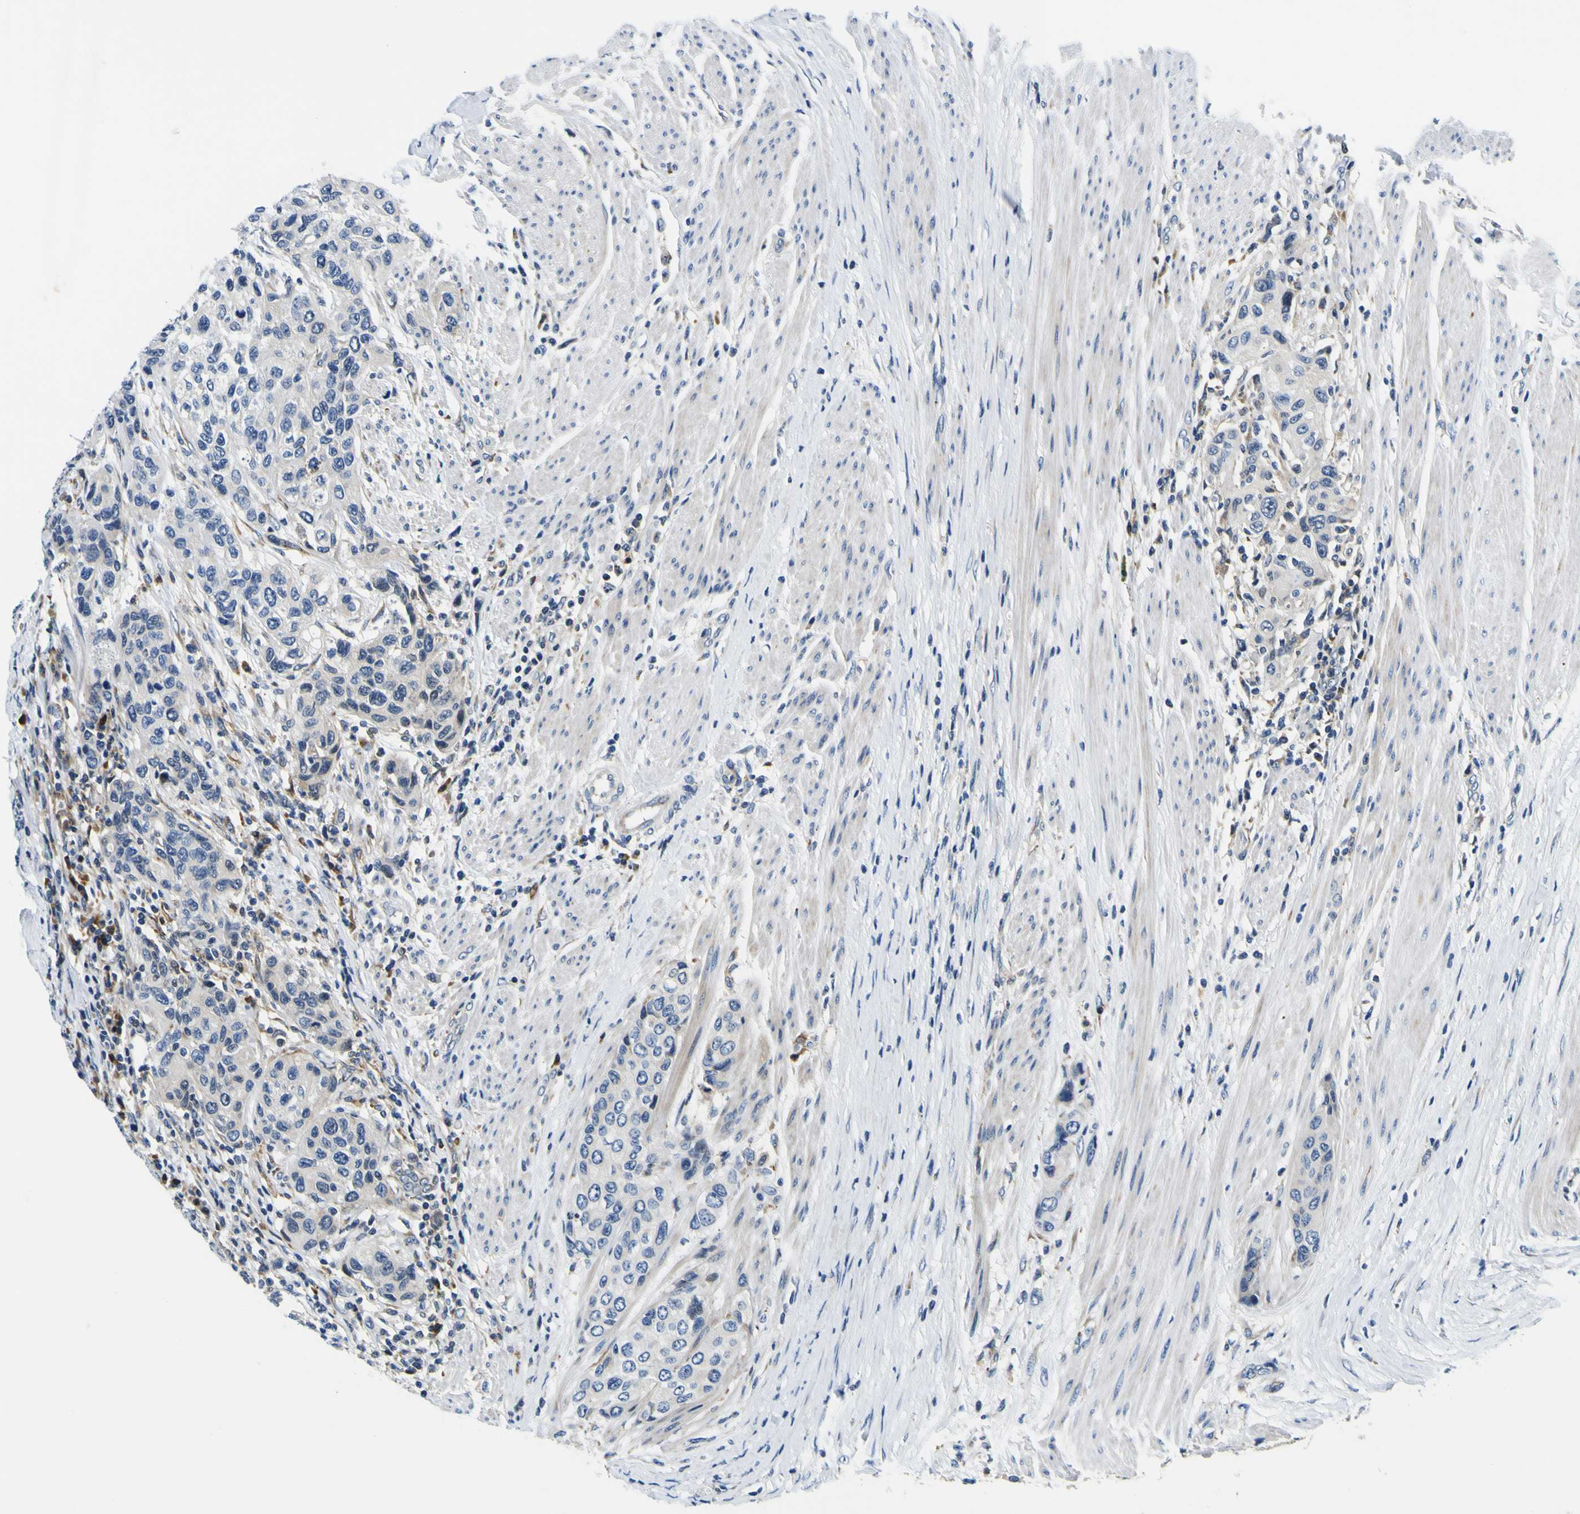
{"staining": {"intensity": "negative", "quantity": "none", "location": "none"}, "tissue": "urothelial cancer", "cell_type": "Tumor cells", "image_type": "cancer", "snomed": [{"axis": "morphology", "description": "Urothelial carcinoma, High grade"}, {"axis": "topography", "description": "Urinary bladder"}], "caption": "This is an immunohistochemistry histopathology image of human urothelial cancer. There is no positivity in tumor cells.", "gene": "NLRP3", "patient": {"sex": "female", "age": 56}}